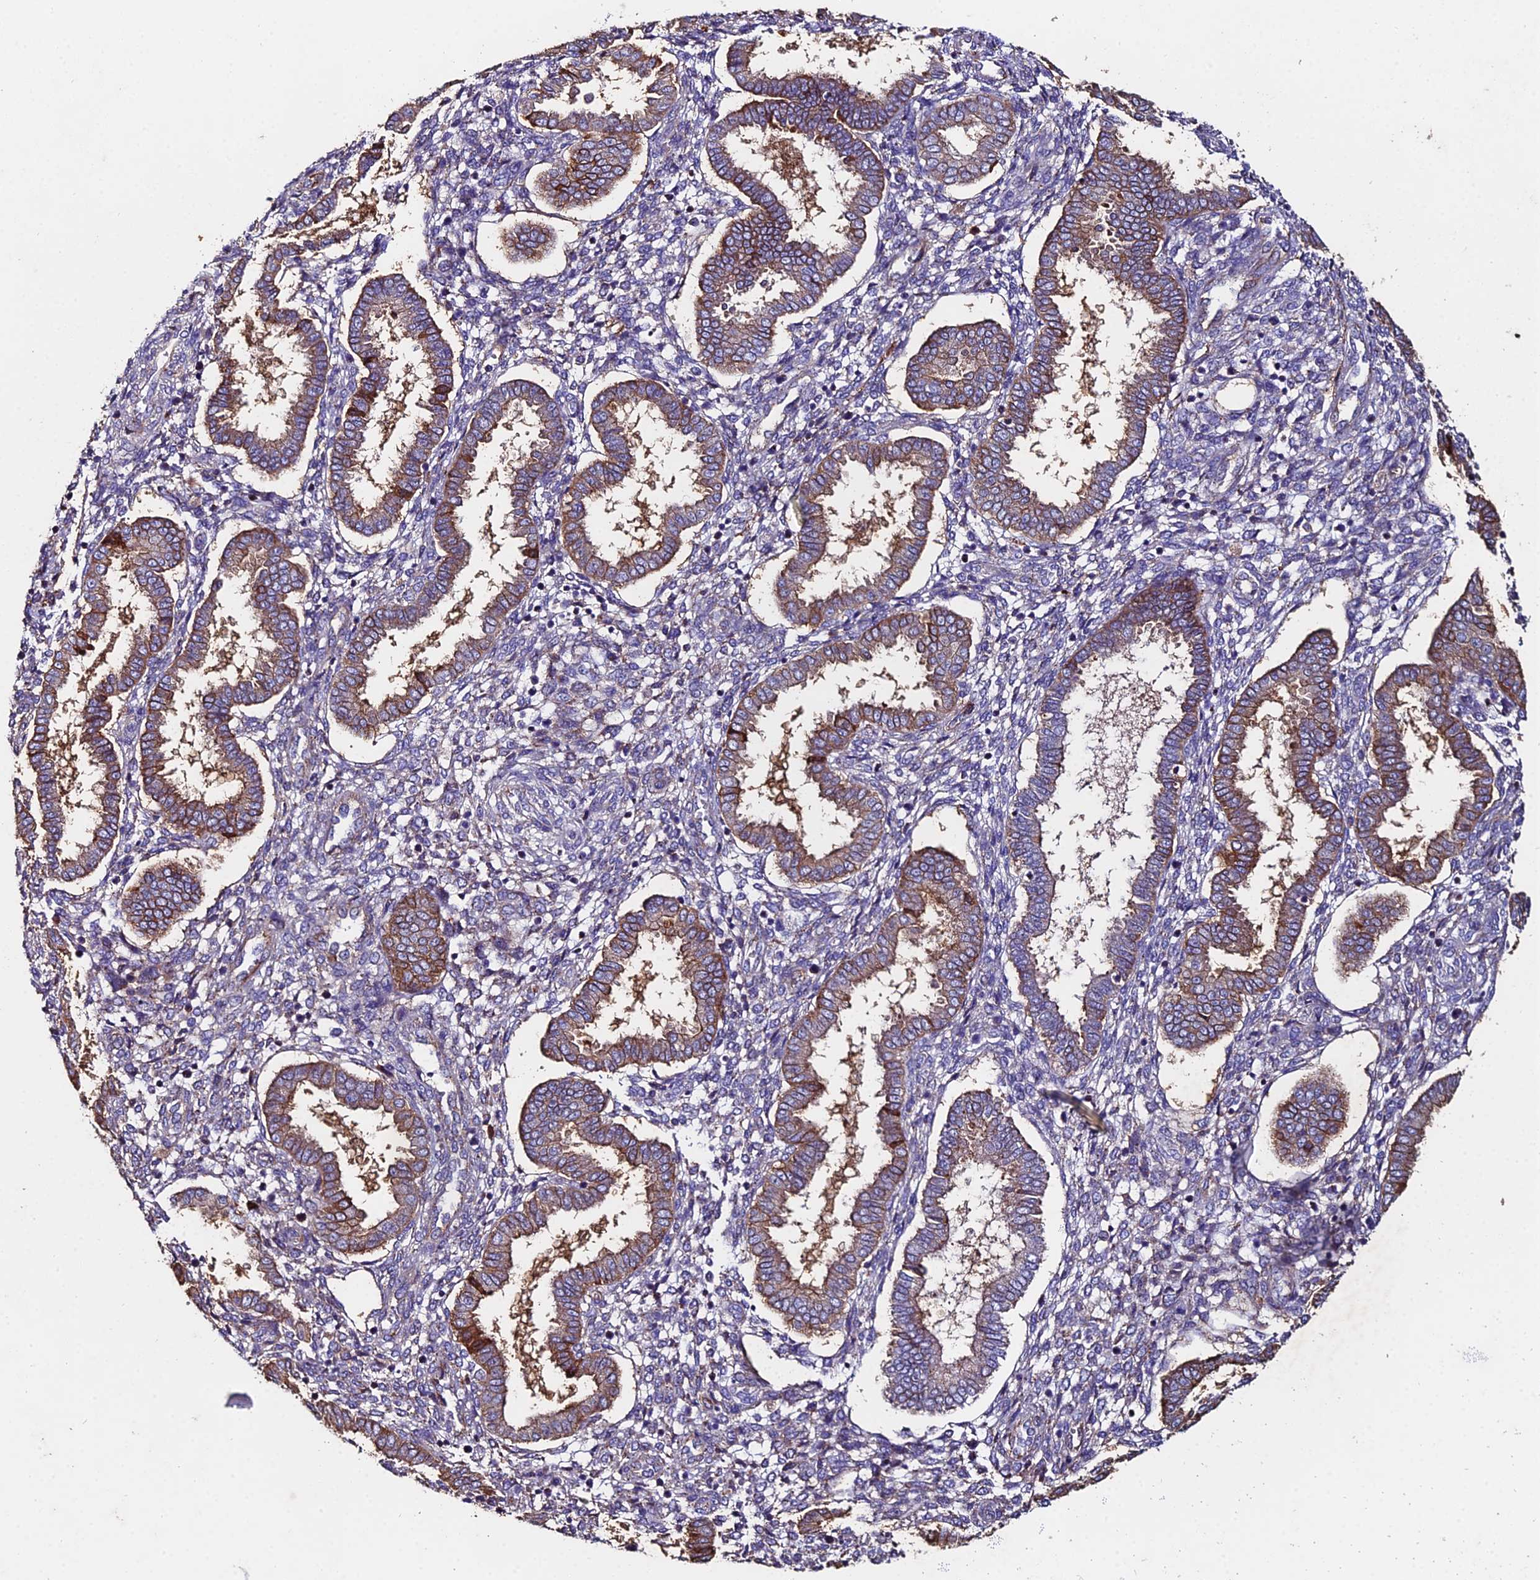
{"staining": {"intensity": "weak", "quantity": "<25%", "location": "cytoplasmic/membranous"}, "tissue": "endometrium", "cell_type": "Cells in endometrial stroma", "image_type": "normal", "snomed": [{"axis": "morphology", "description": "Normal tissue, NOS"}, {"axis": "topography", "description": "Endometrium"}], "caption": "Immunohistochemical staining of normal endometrium displays no significant positivity in cells in endometrial stroma. (Brightfield microscopy of DAB IHC at high magnification).", "gene": "C6", "patient": {"sex": "female", "age": 24}}